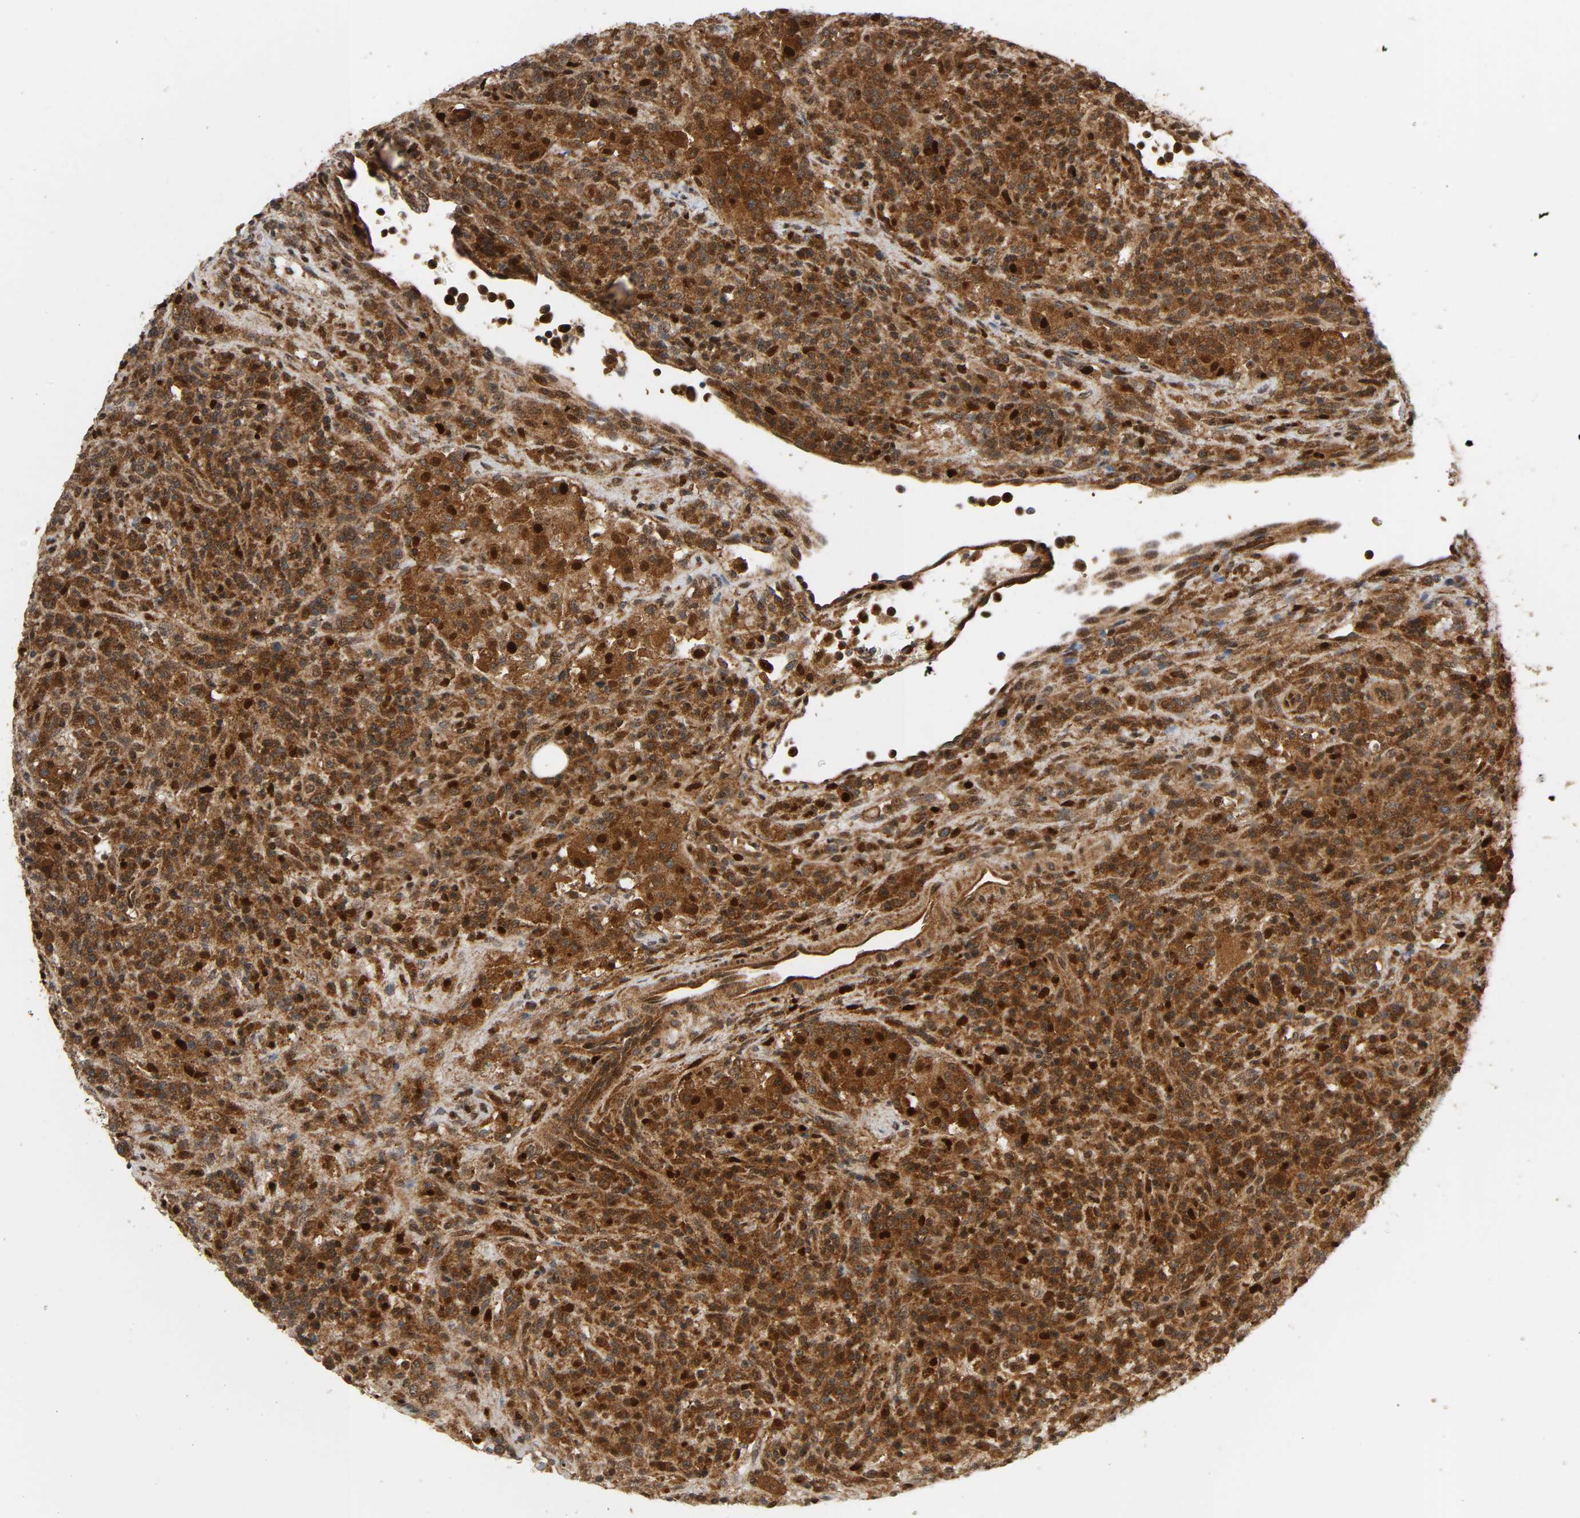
{"staining": {"intensity": "strong", "quantity": ">75%", "location": "cytoplasmic/membranous,nuclear"}, "tissue": "lymphoma", "cell_type": "Tumor cells", "image_type": "cancer", "snomed": [{"axis": "morphology", "description": "Hodgkin's disease, NOS"}, {"axis": "topography", "description": "Lymph node"}], "caption": "This is a photomicrograph of IHC staining of Hodgkin's disease, which shows strong expression in the cytoplasmic/membranous and nuclear of tumor cells.", "gene": "CHUK", "patient": {"sex": "male", "age": 65}}